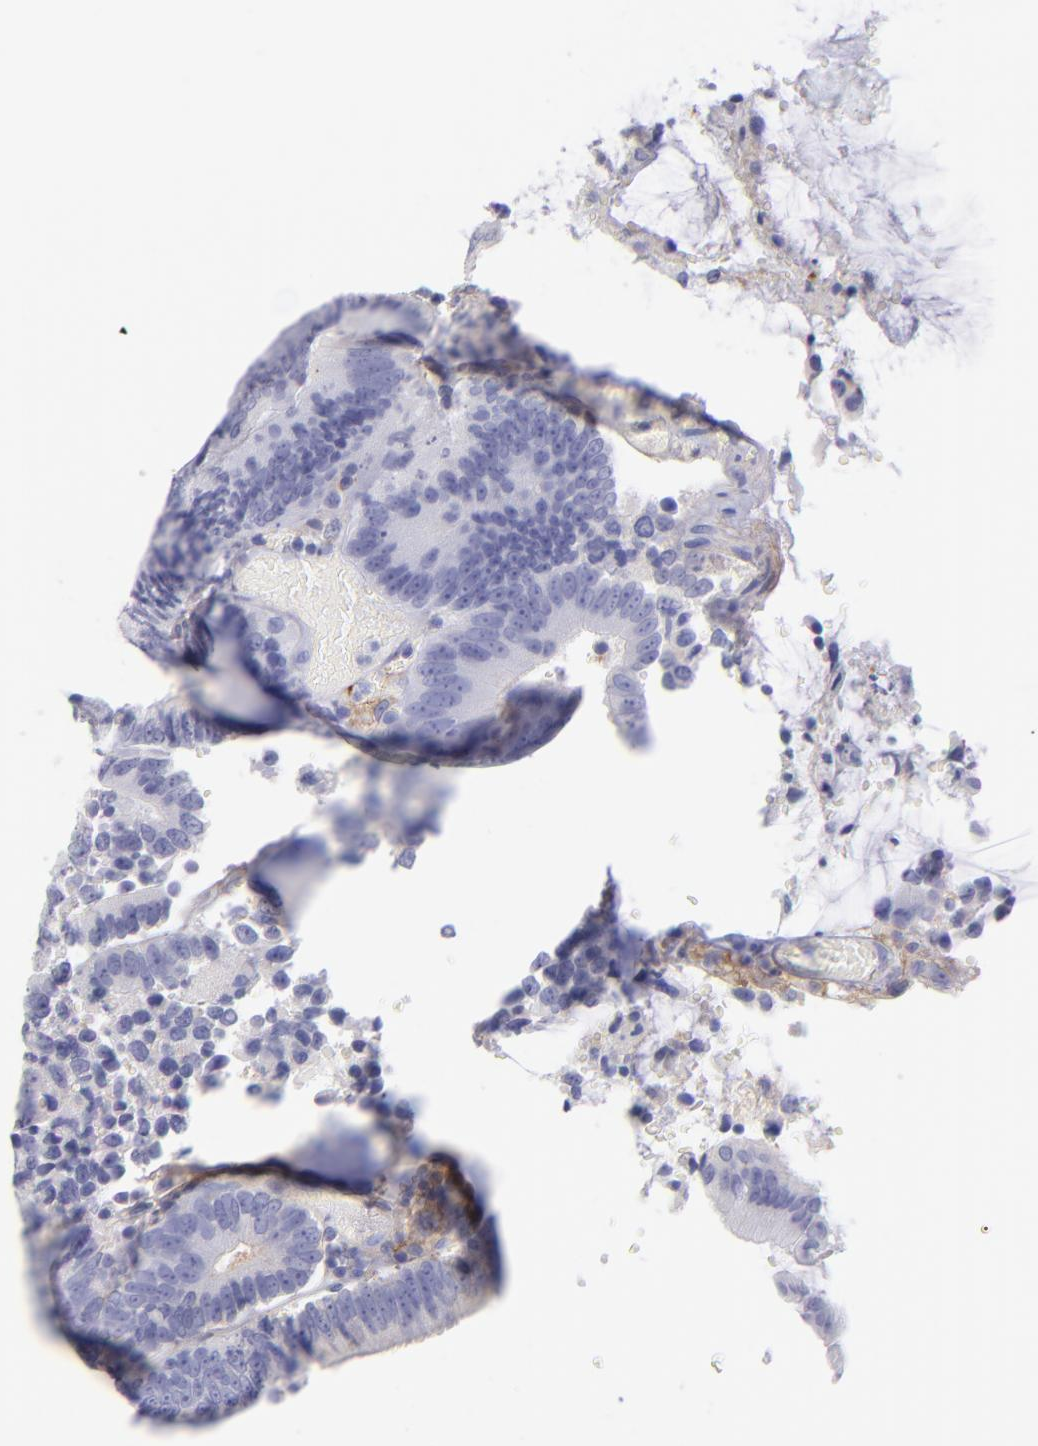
{"staining": {"intensity": "negative", "quantity": "none", "location": "none"}, "tissue": "colorectal cancer", "cell_type": "Tumor cells", "image_type": "cancer", "snomed": [{"axis": "morphology", "description": "Normal tissue, NOS"}, {"axis": "morphology", "description": "Adenocarcinoma, NOS"}, {"axis": "topography", "description": "Colon"}], "caption": "A micrograph of human colorectal cancer (adenocarcinoma) is negative for staining in tumor cells.", "gene": "CD82", "patient": {"sex": "female", "age": 78}}